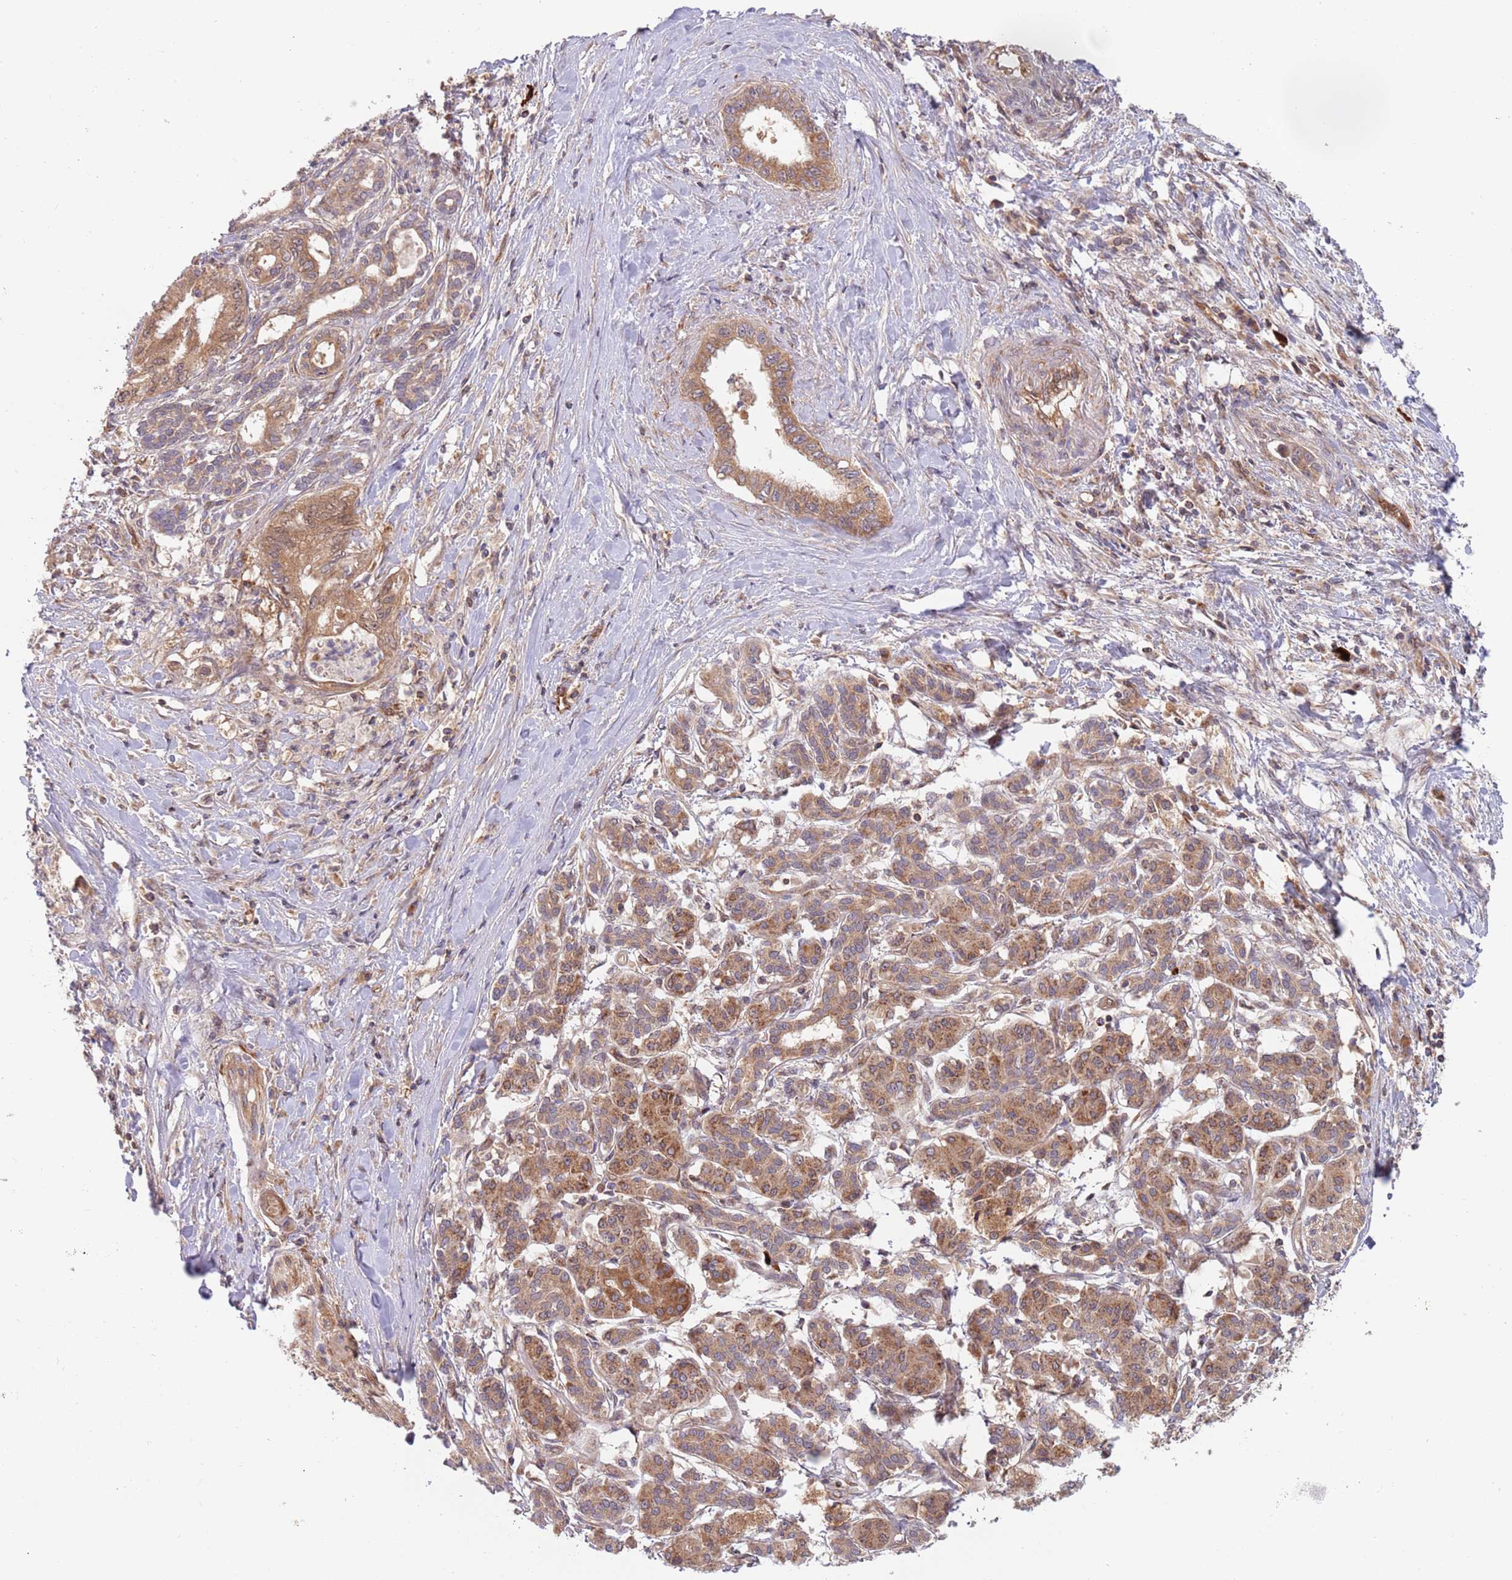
{"staining": {"intensity": "moderate", "quantity": ">75%", "location": "cytoplasmic/membranous"}, "tissue": "pancreatic cancer", "cell_type": "Tumor cells", "image_type": "cancer", "snomed": [{"axis": "morphology", "description": "Adenocarcinoma, NOS"}, {"axis": "topography", "description": "Pancreas"}], "caption": "The image displays immunohistochemical staining of pancreatic cancer (adenocarcinoma). There is moderate cytoplasmic/membranous expression is appreciated in about >75% of tumor cells.", "gene": "GUK1", "patient": {"sex": "male", "age": 58}}